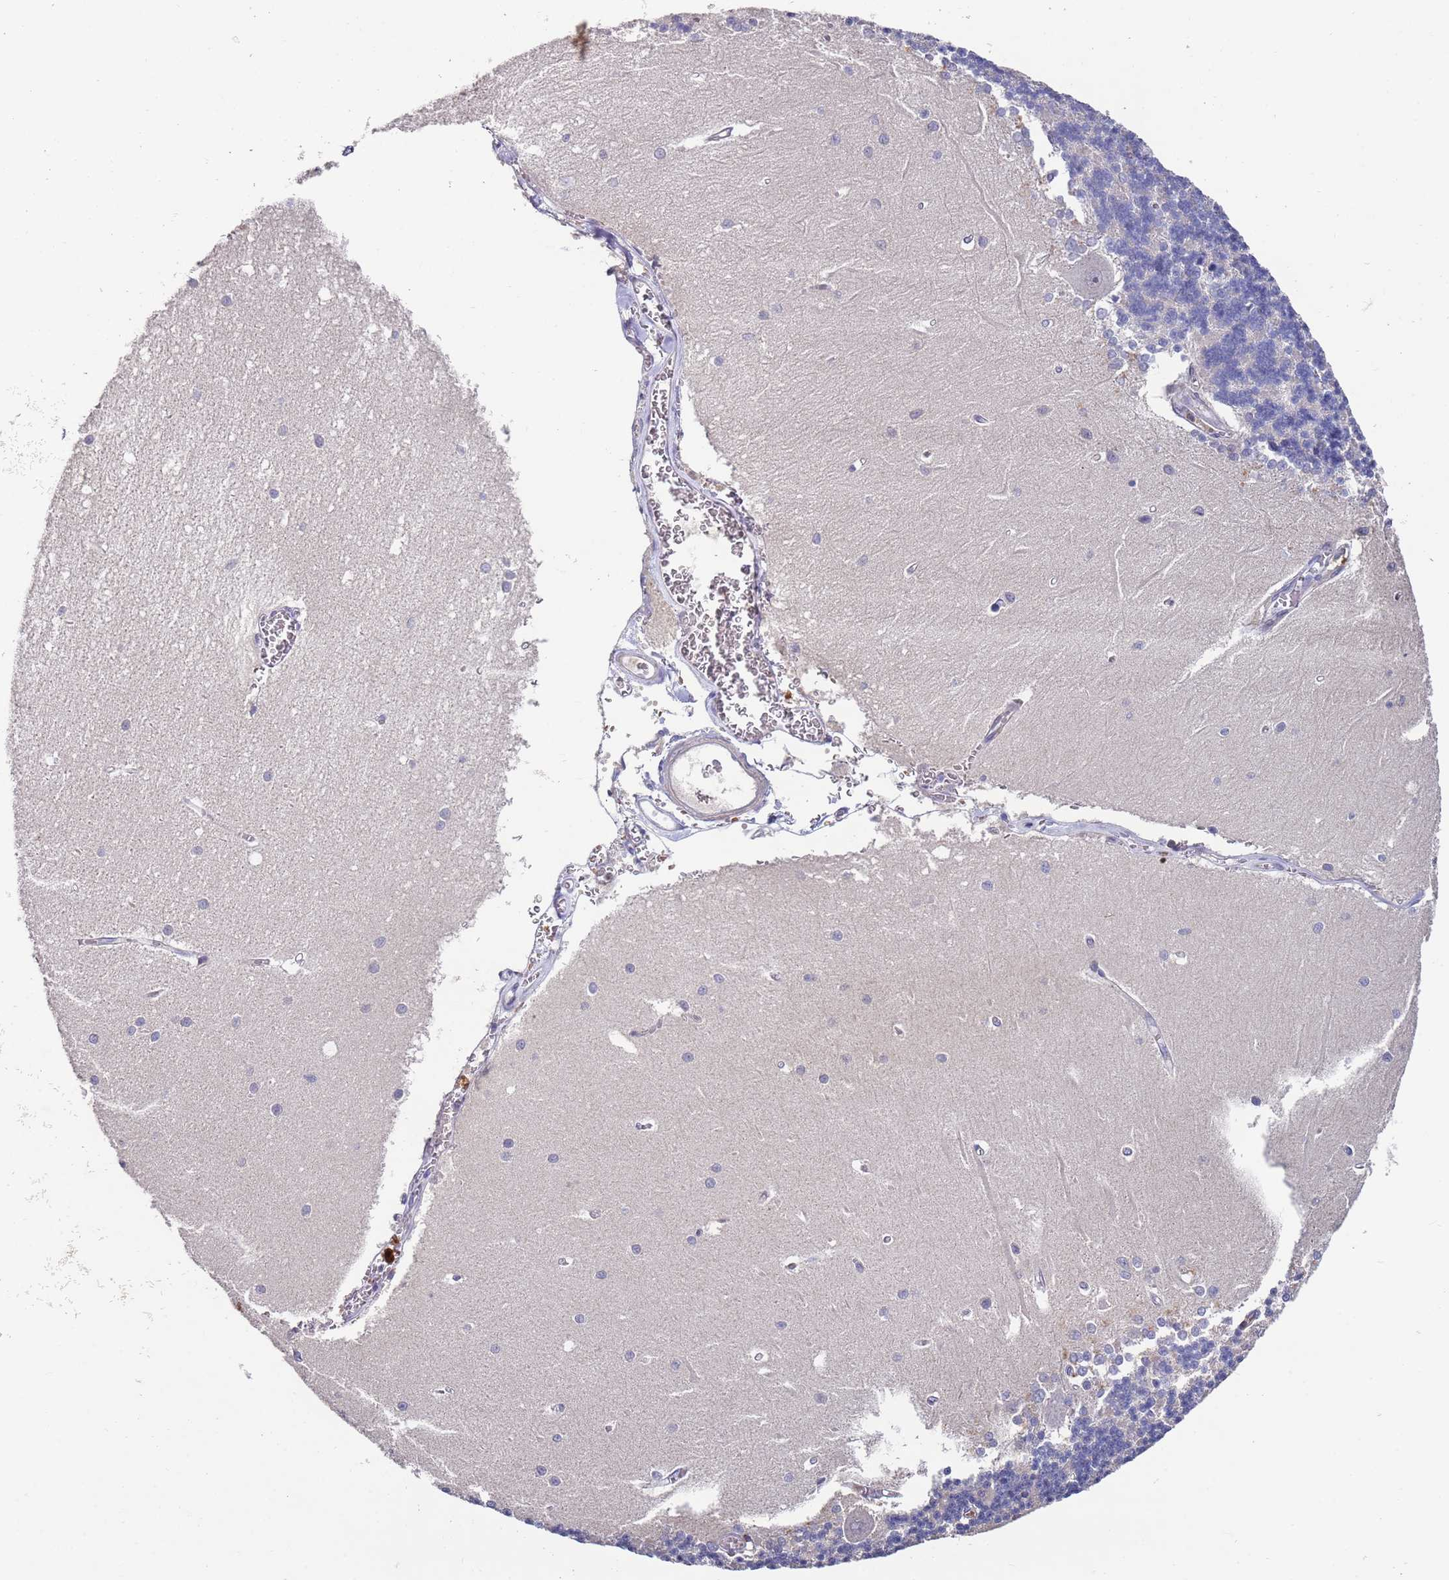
{"staining": {"intensity": "negative", "quantity": "none", "location": "none"}, "tissue": "cerebellum", "cell_type": "Cells in granular layer", "image_type": "normal", "snomed": [{"axis": "morphology", "description": "Normal tissue, NOS"}, {"axis": "topography", "description": "Cerebellum"}], "caption": "An image of cerebellum stained for a protein displays no brown staining in cells in granular layer. (Brightfield microscopy of DAB immunohistochemistry (IHC) at high magnification).", "gene": "LACC1", "patient": {"sex": "male", "age": 37}}